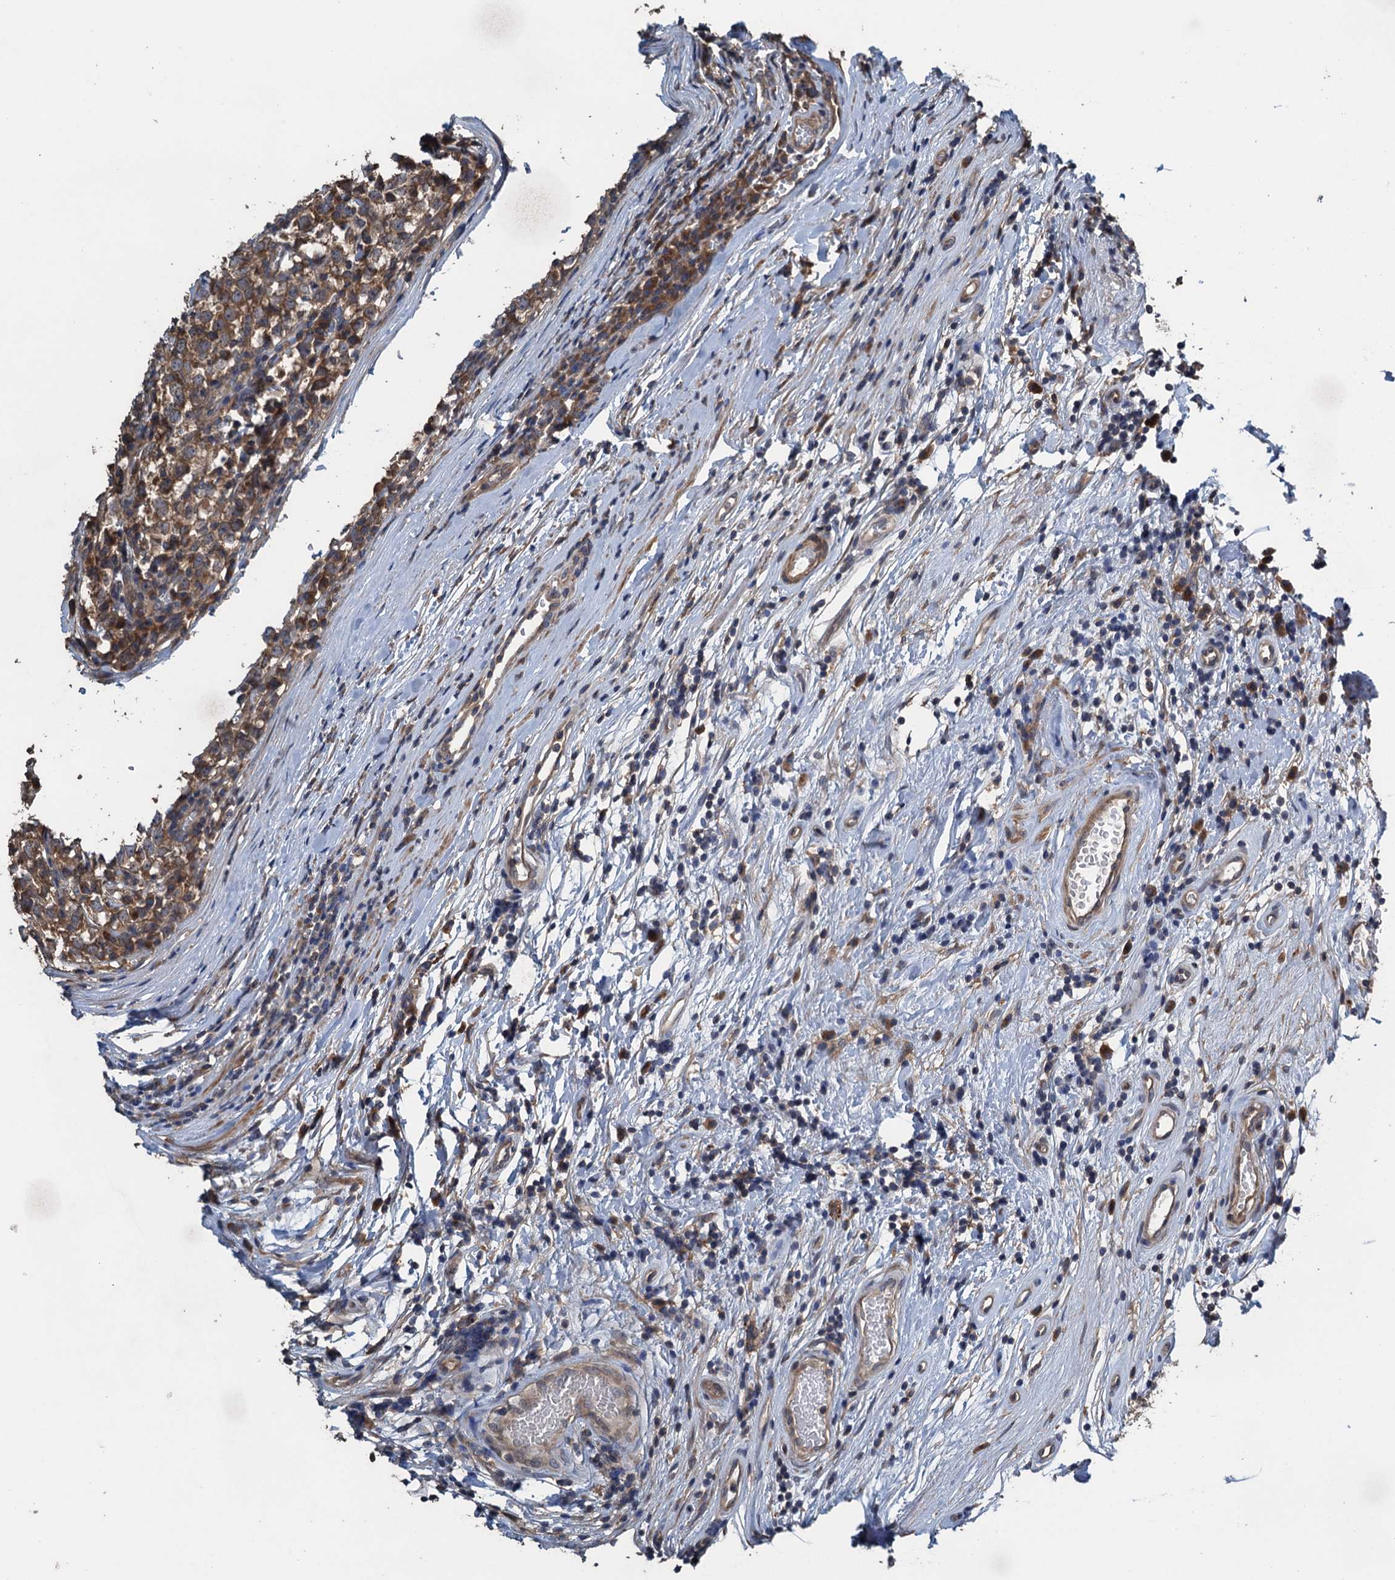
{"staining": {"intensity": "moderate", "quantity": "25%-75%", "location": "cytoplasmic/membranous"}, "tissue": "testis cancer", "cell_type": "Tumor cells", "image_type": "cancer", "snomed": [{"axis": "morphology", "description": "Seminoma, NOS"}, {"axis": "topography", "description": "Testis"}], "caption": "IHC staining of testis cancer (seminoma), which displays medium levels of moderate cytoplasmic/membranous expression in about 25%-75% of tumor cells indicating moderate cytoplasmic/membranous protein expression. The staining was performed using DAB (3,3'-diaminobenzidine) (brown) for protein detection and nuclei were counterstained in hematoxylin (blue).", "gene": "CNTN5", "patient": {"sex": "male", "age": 65}}